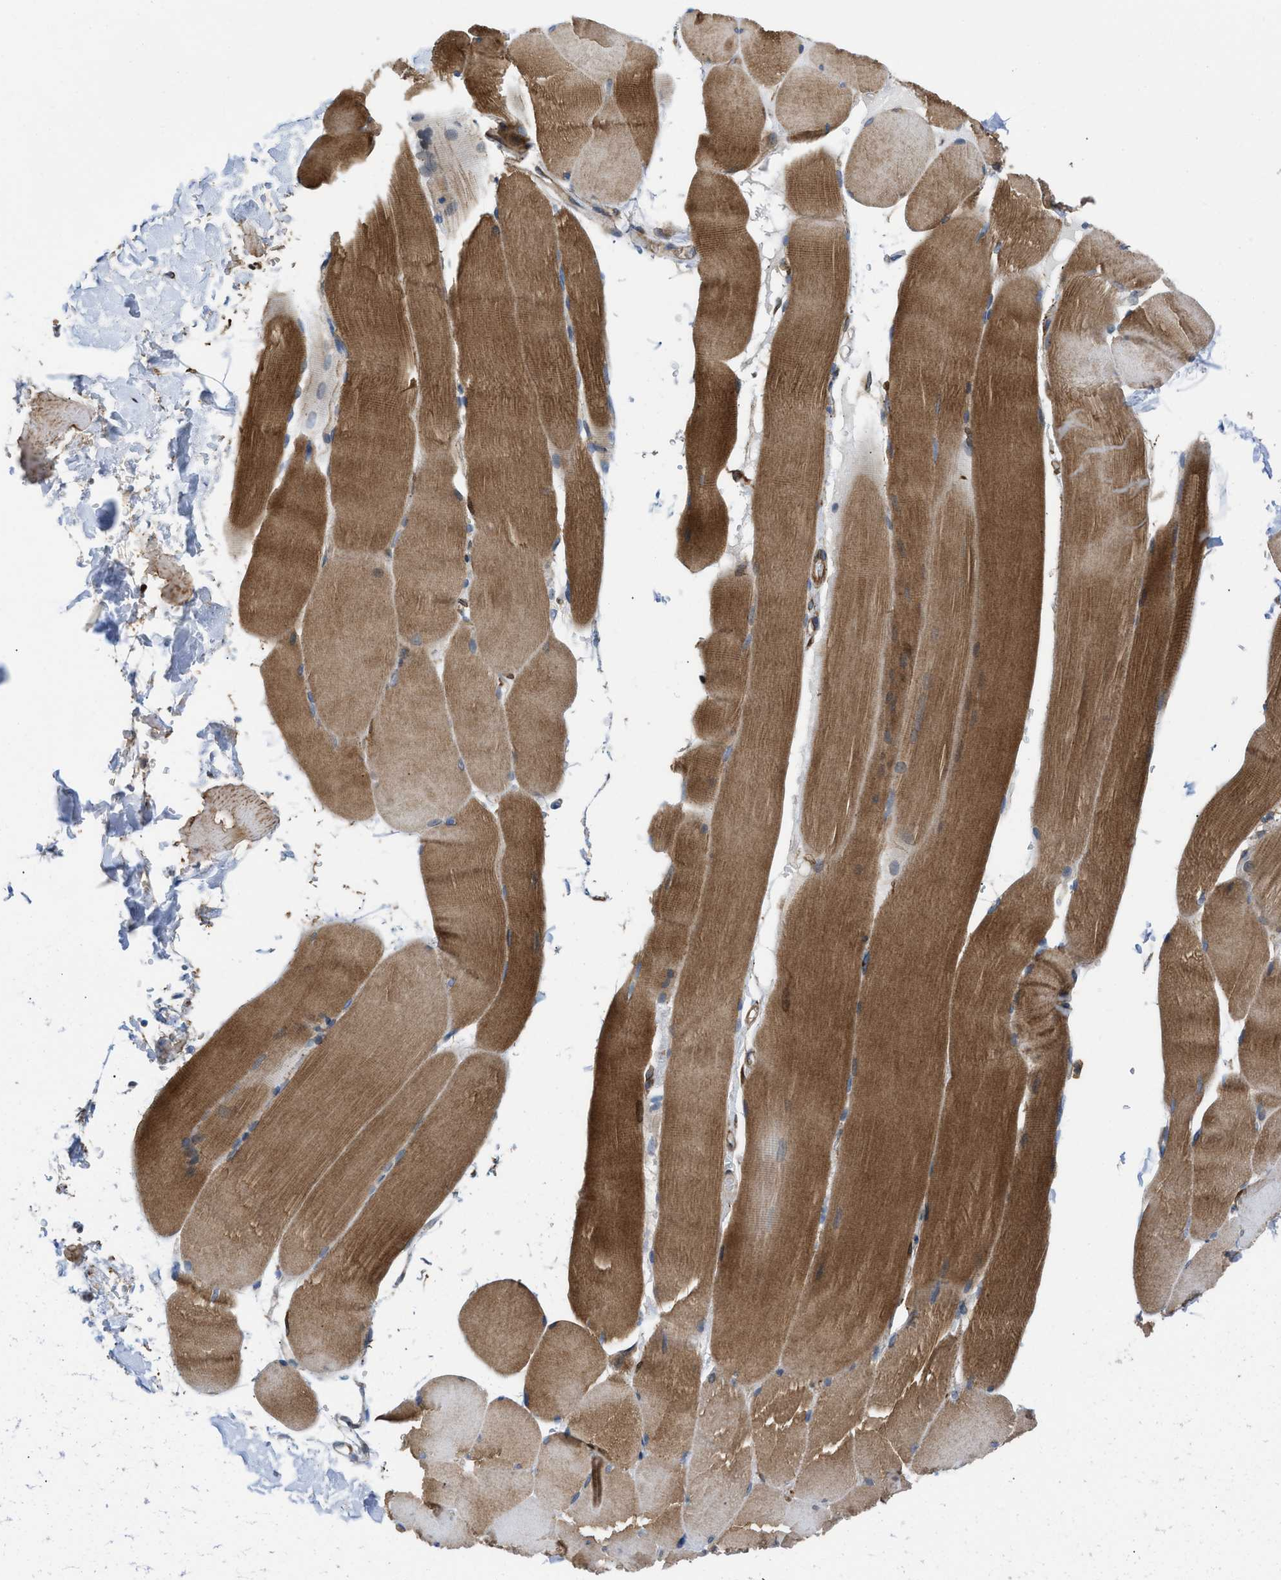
{"staining": {"intensity": "strong", "quantity": ">75%", "location": "cytoplasmic/membranous"}, "tissue": "skeletal muscle", "cell_type": "Myocytes", "image_type": "normal", "snomed": [{"axis": "morphology", "description": "Normal tissue, NOS"}, {"axis": "topography", "description": "Skin"}, {"axis": "topography", "description": "Skeletal muscle"}], "caption": "Benign skeletal muscle exhibits strong cytoplasmic/membranous staining in about >75% of myocytes (DAB IHC, brown staining for protein, blue staining for nuclei)..", "gene": "ERLIN2", "patient": {"sex": "male", "age": 83}}